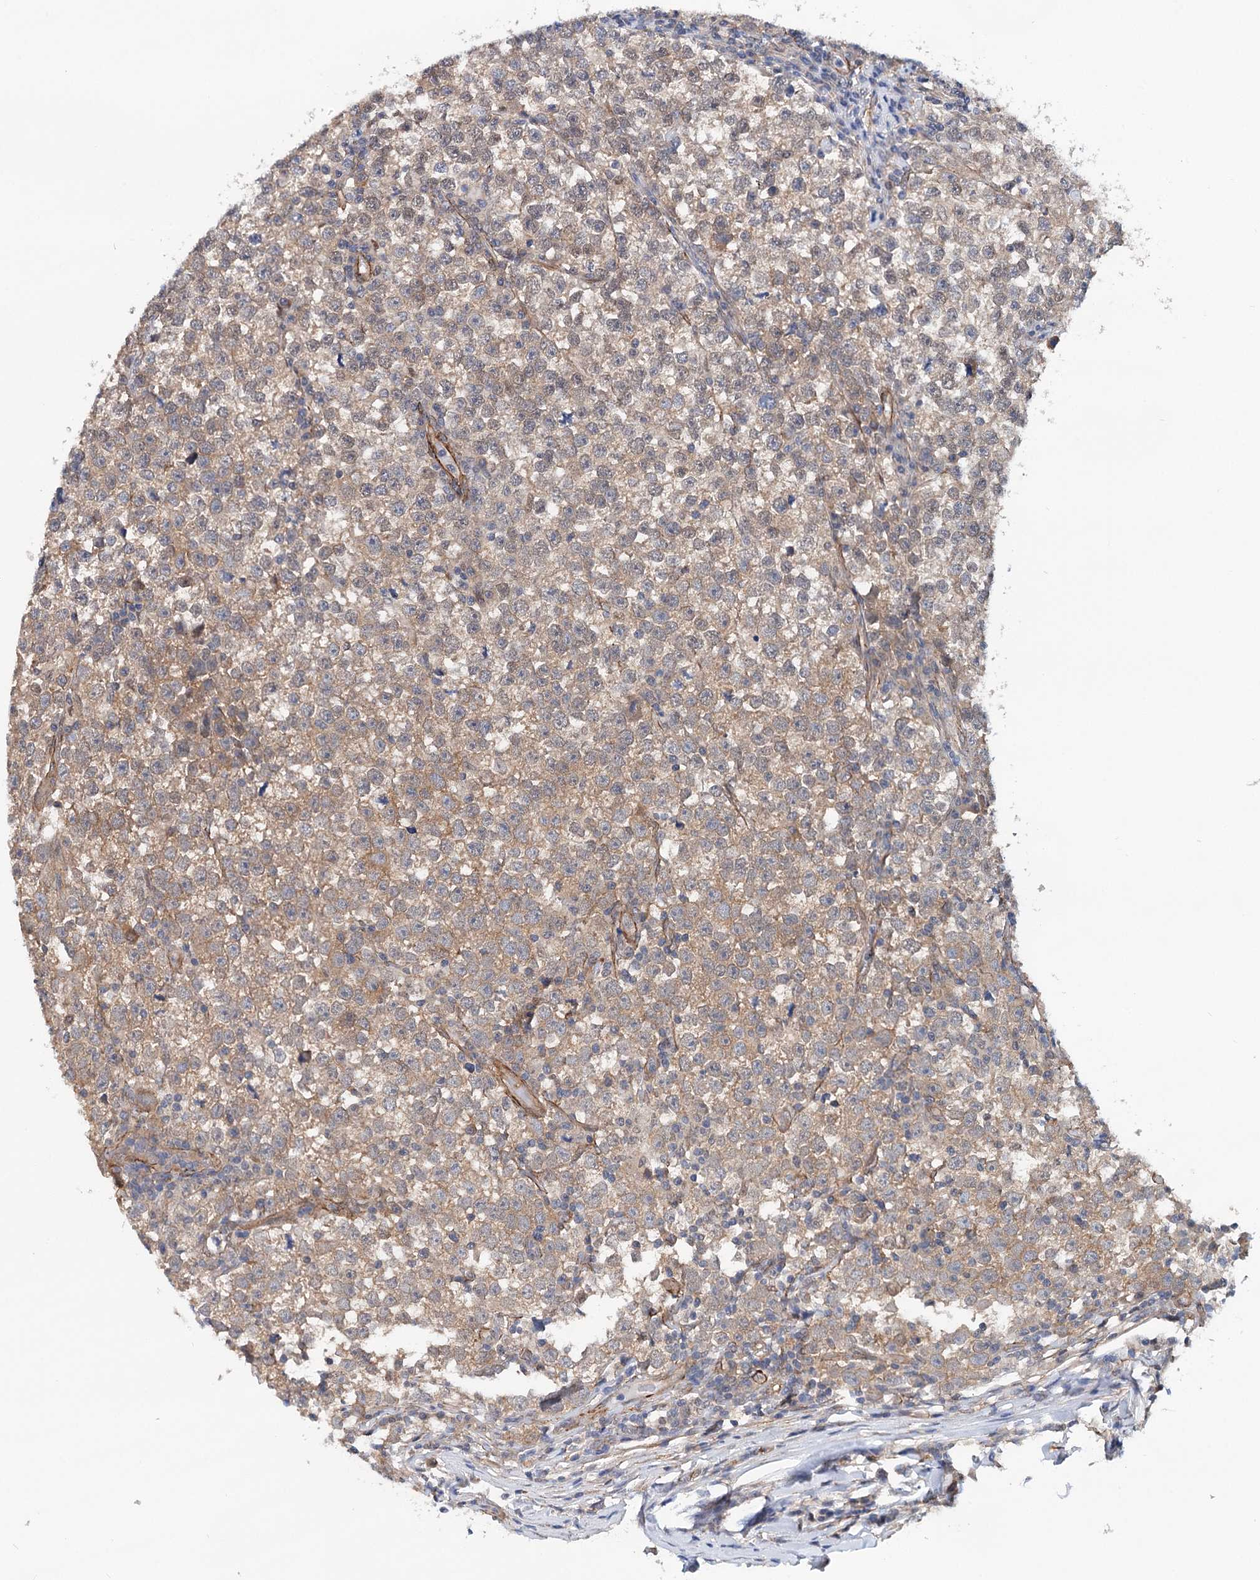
{"staining": {"intensity": "moderate", "quantity": ">75%", "location": "cytoplasmic/membranous"}, "tissue": "testis cancer", "cell_type": "Tumor cells", "image_type": "cancer", "snomed": [{"axis": "morphology", "description": "Normal tissue, NOS"}, {"axis": "morphology", "description": "Seminoma, NOS"}, {"axis": "topography", "description": "Testis"}], "caption": "An image showing moderate cytoplasmic/membranous expression in about >75% of tumor cells in testis cancer, as visualized by brown immunohistochemical staining.", "gene": "PPP2R5B", "patient": {"sex": "male", "age": 43}}